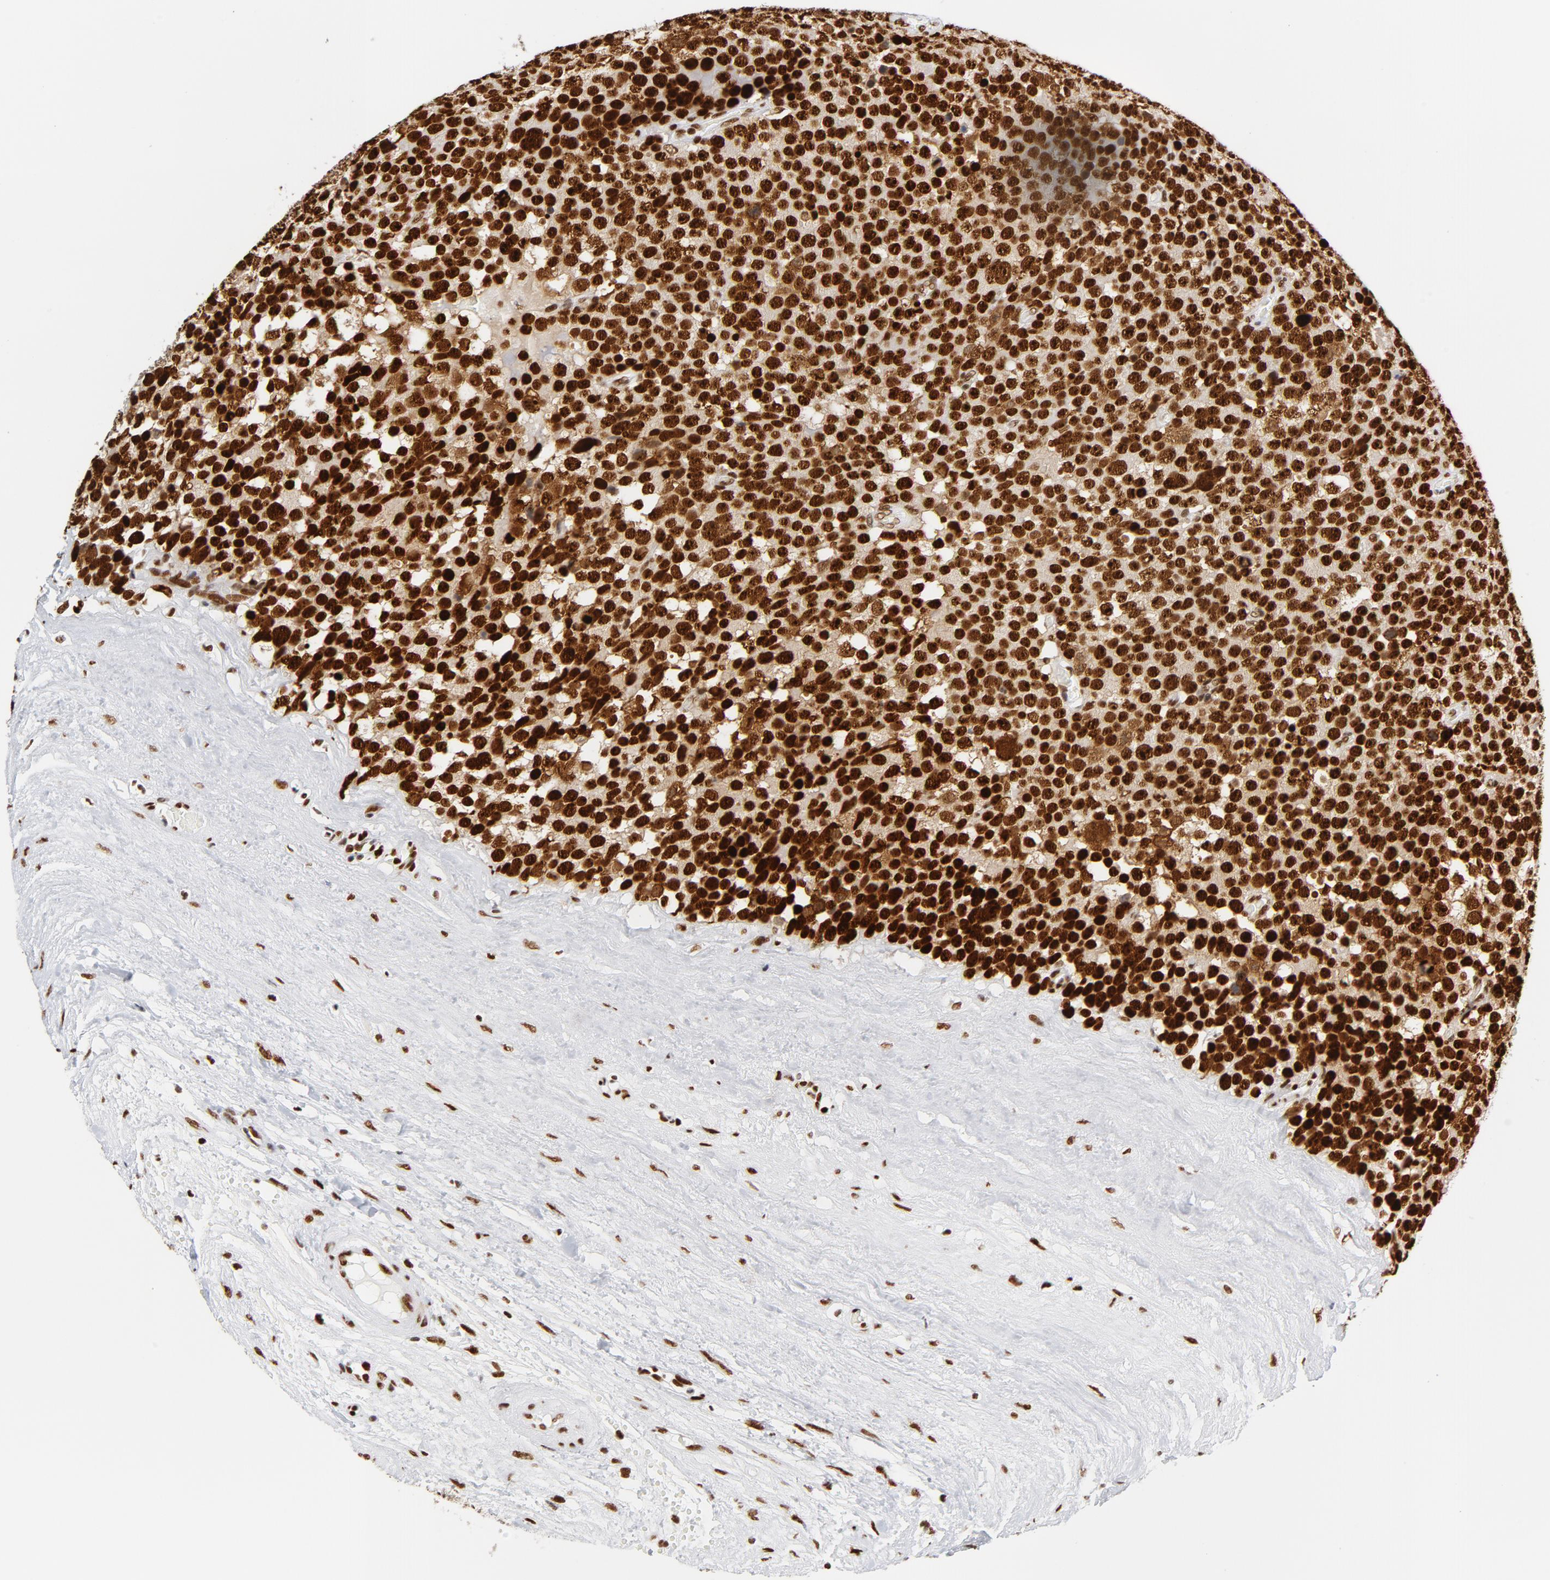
{"staining": {"intensity": "strong", "quantity": ">75%", "location": "cytoplasmic/membranous,nuclear"}, "tissue": "testis cancer", "cell_type": "Tumor cells", "image_type": "cancer", "snomed": [{"axis": "morphology", "description": "Seminoma, NOS"}, {"axis": "topography", "description": "Testis"}], "caption": "Immunohistochemical staining of testis seminoma reveals high levels of strong cytoplasmic/membranous and nuclear positivity in about >75% of tumor cells. (brown staining indicates protein expression, while blue staining denotes nuclei).", "gene": "XRCC5", "patient": {"sex": "male", "age": 71}}